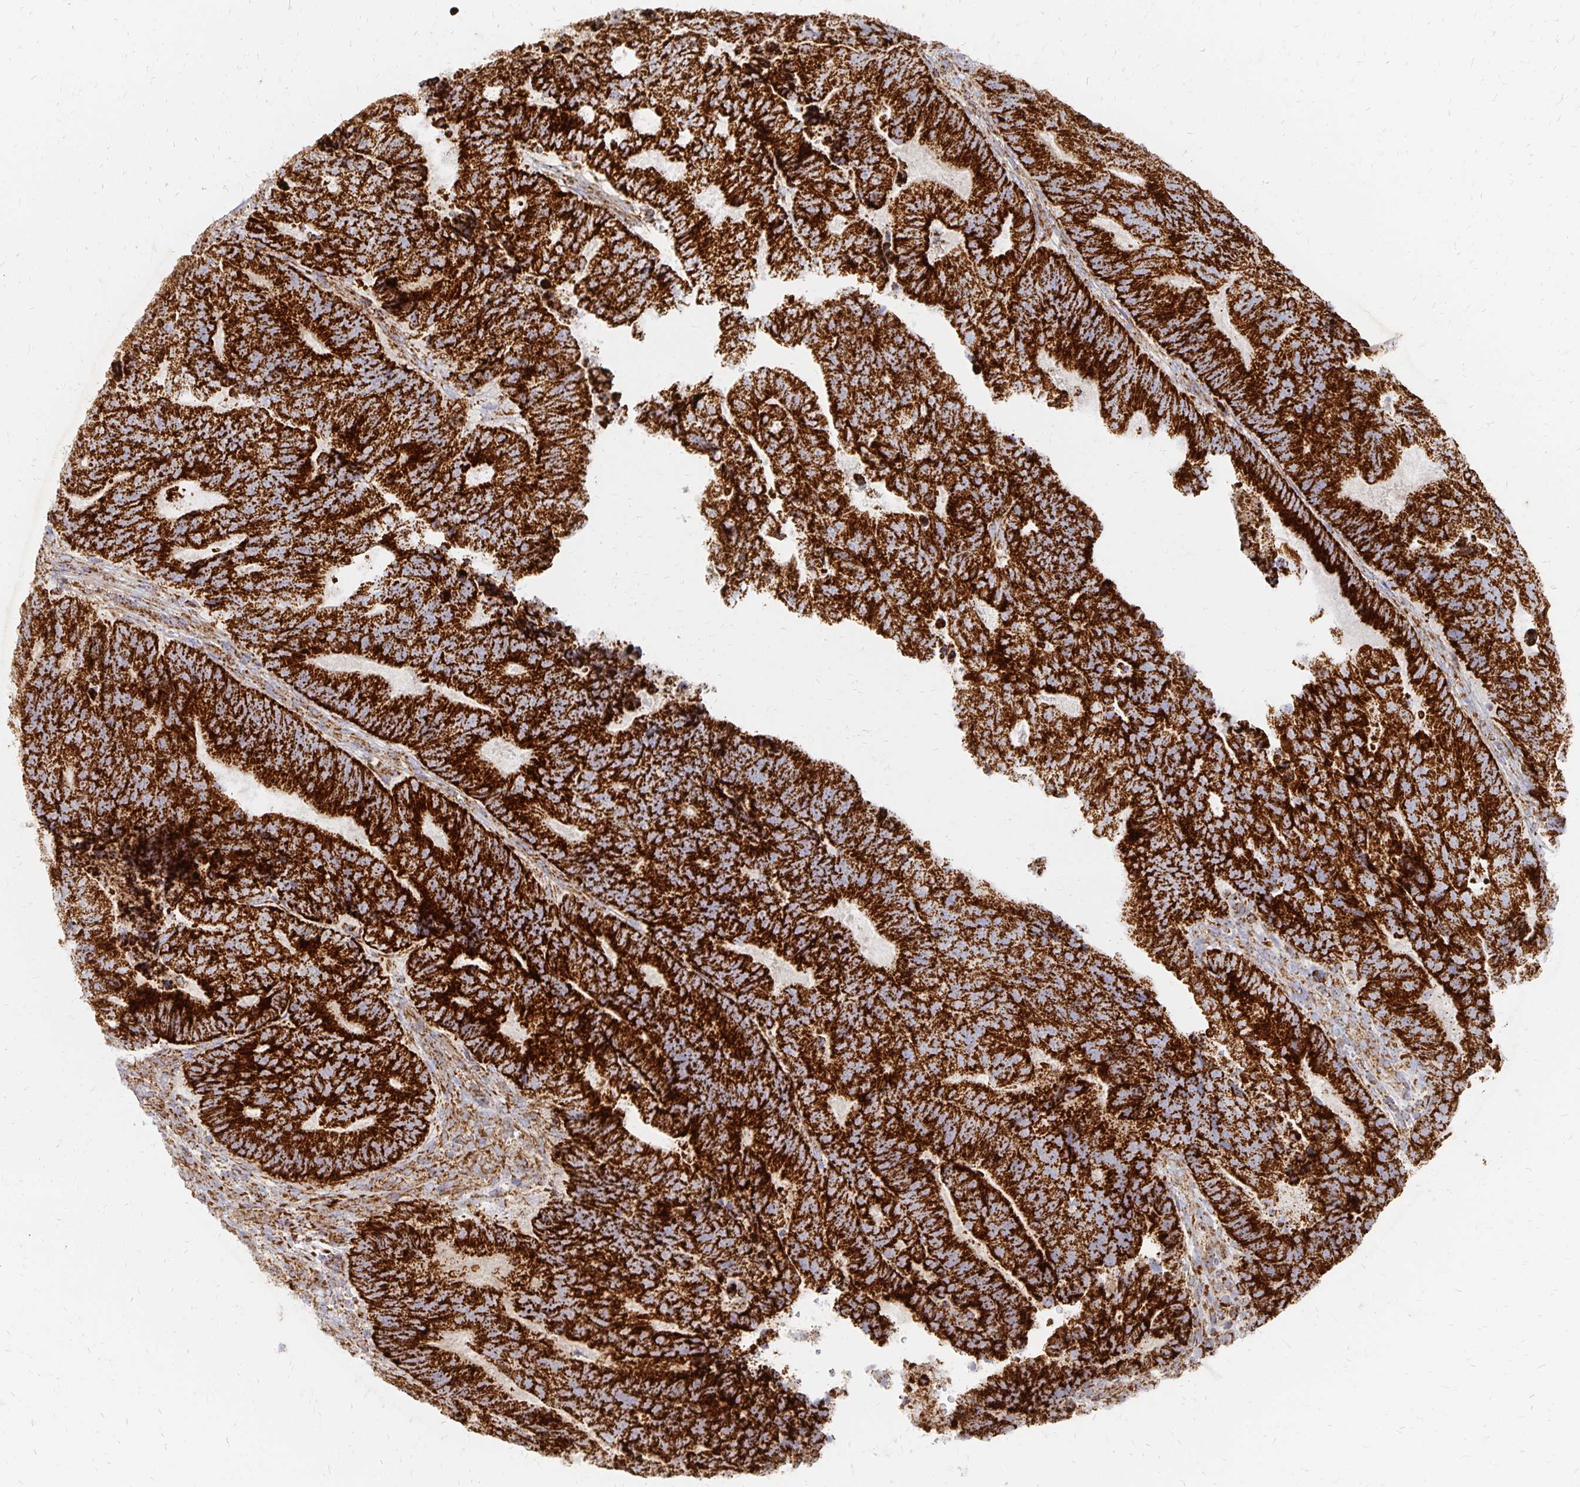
{"staining": {"intensity": "strong", "quantity": ">75%", "location": "cytoplasmic/membranous"}, "tissue": "colorectal cancer", "cell_type": "Tumor cells", "image_type": "cancer", "snomed": [{"axis": "morphology", "description": "Adenocarcinoma, NOS"}, {"axis": "topography", "description": "Colon"}], "caption": "This is an image of IHC staining of colorectal cancer, which shows strong positivity in the cytoplasmic/membranous of tumor cells.", "gene": "STOML2", "patient": {"sex": "female", "age": 48}}